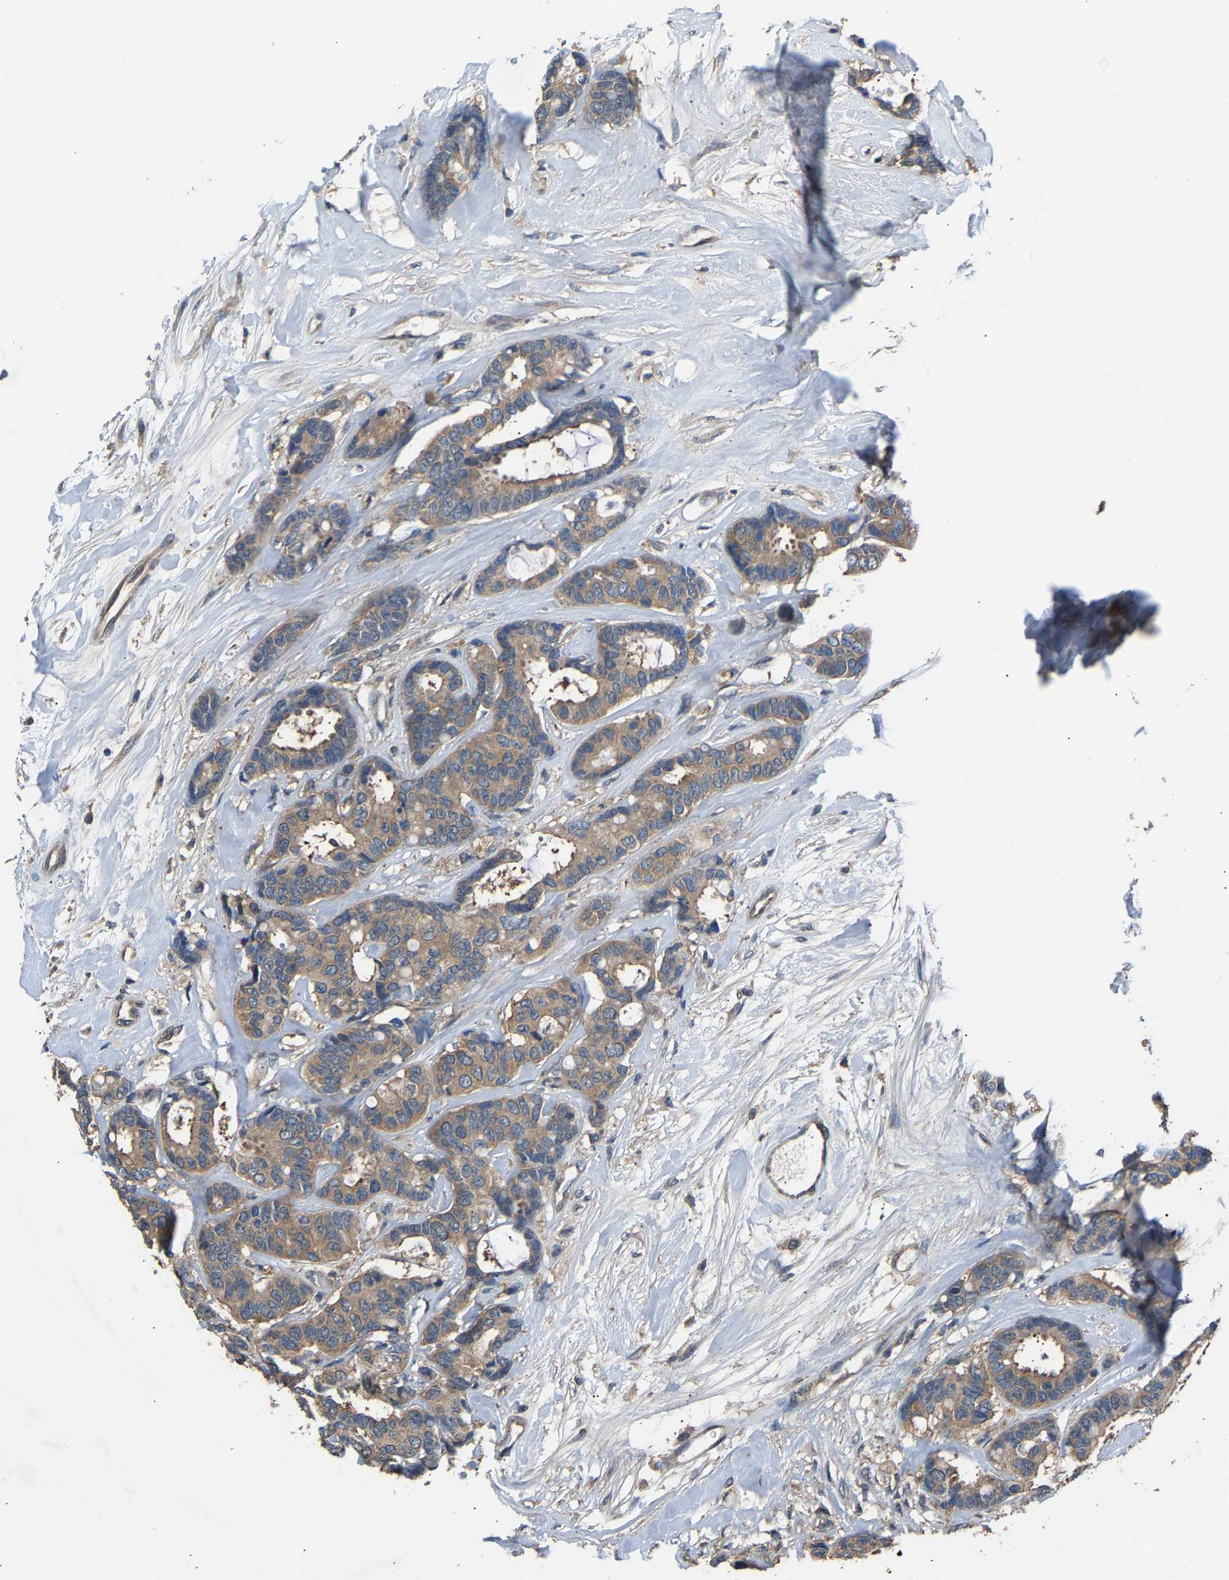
{"staining": {"intensity": "moderate", "quantity": ">75%", "location": "cytoplasmic/membranous"}, "tissue": "breast cancer", "cell_type": "Tumor cells", "image_type": "cancer", "snomed": [{"axis": "morphology", "description": "Duct carcinoma"}, {"axis": "topography", "description": "Breast"}], "caption": "IHC staining of intraductal carcinoma (breast), which reveals medium levels of moderate cytoplasmic/membranous positivity in about >75% of tumor cells indicating moderate cytoplasmic/membranous protein expression. The staining was performed using DAB (3,3'-diaminobenzidine) (brown) for protein detection and nuclei were counterstained in hematoxylin (blue).", "gene": "ABCC9", "patient": {"sex": "female", "age": 87}}